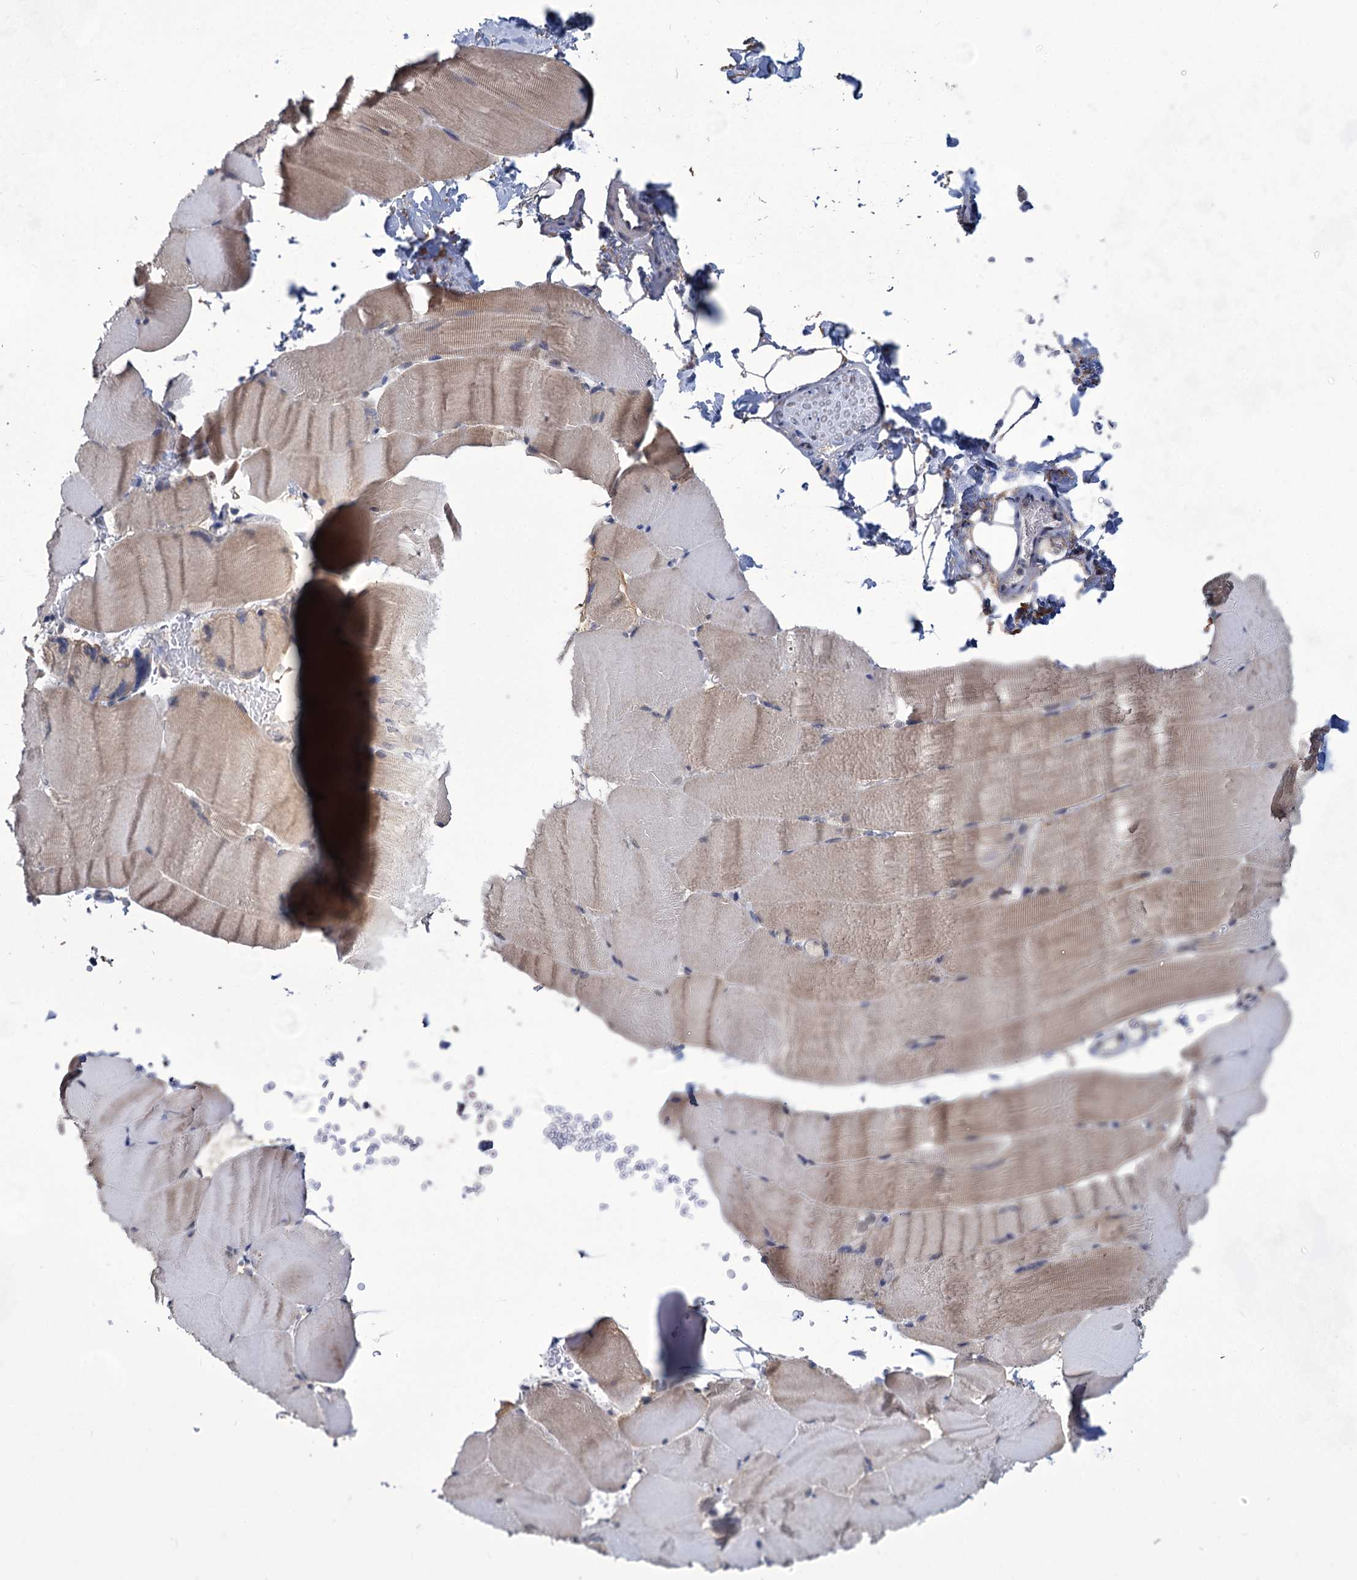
{"staining": {"intensity": "moderate", "quantity": "25%-75%", "location": "cytoplasmic/membranous"}, "tissue": "skeletal muscle", "cell_type": "Myocytes", "image_type": "normal", "snomed": [{"axis": "morphology", "description": "Normal tissue, NOS"}, {"axis": "topography", "description": "Skeletal muscle"}, {"axis": "topography", "description": "Parathyroid gland"}], "caption": "Moderate cytoplasmic/membranous expression is identified in approximately 25%-75% of myocytes in unremarkable skeletal muscle.", "gene": "TTC17", "patient": {"sex": "female", "age": 37}}